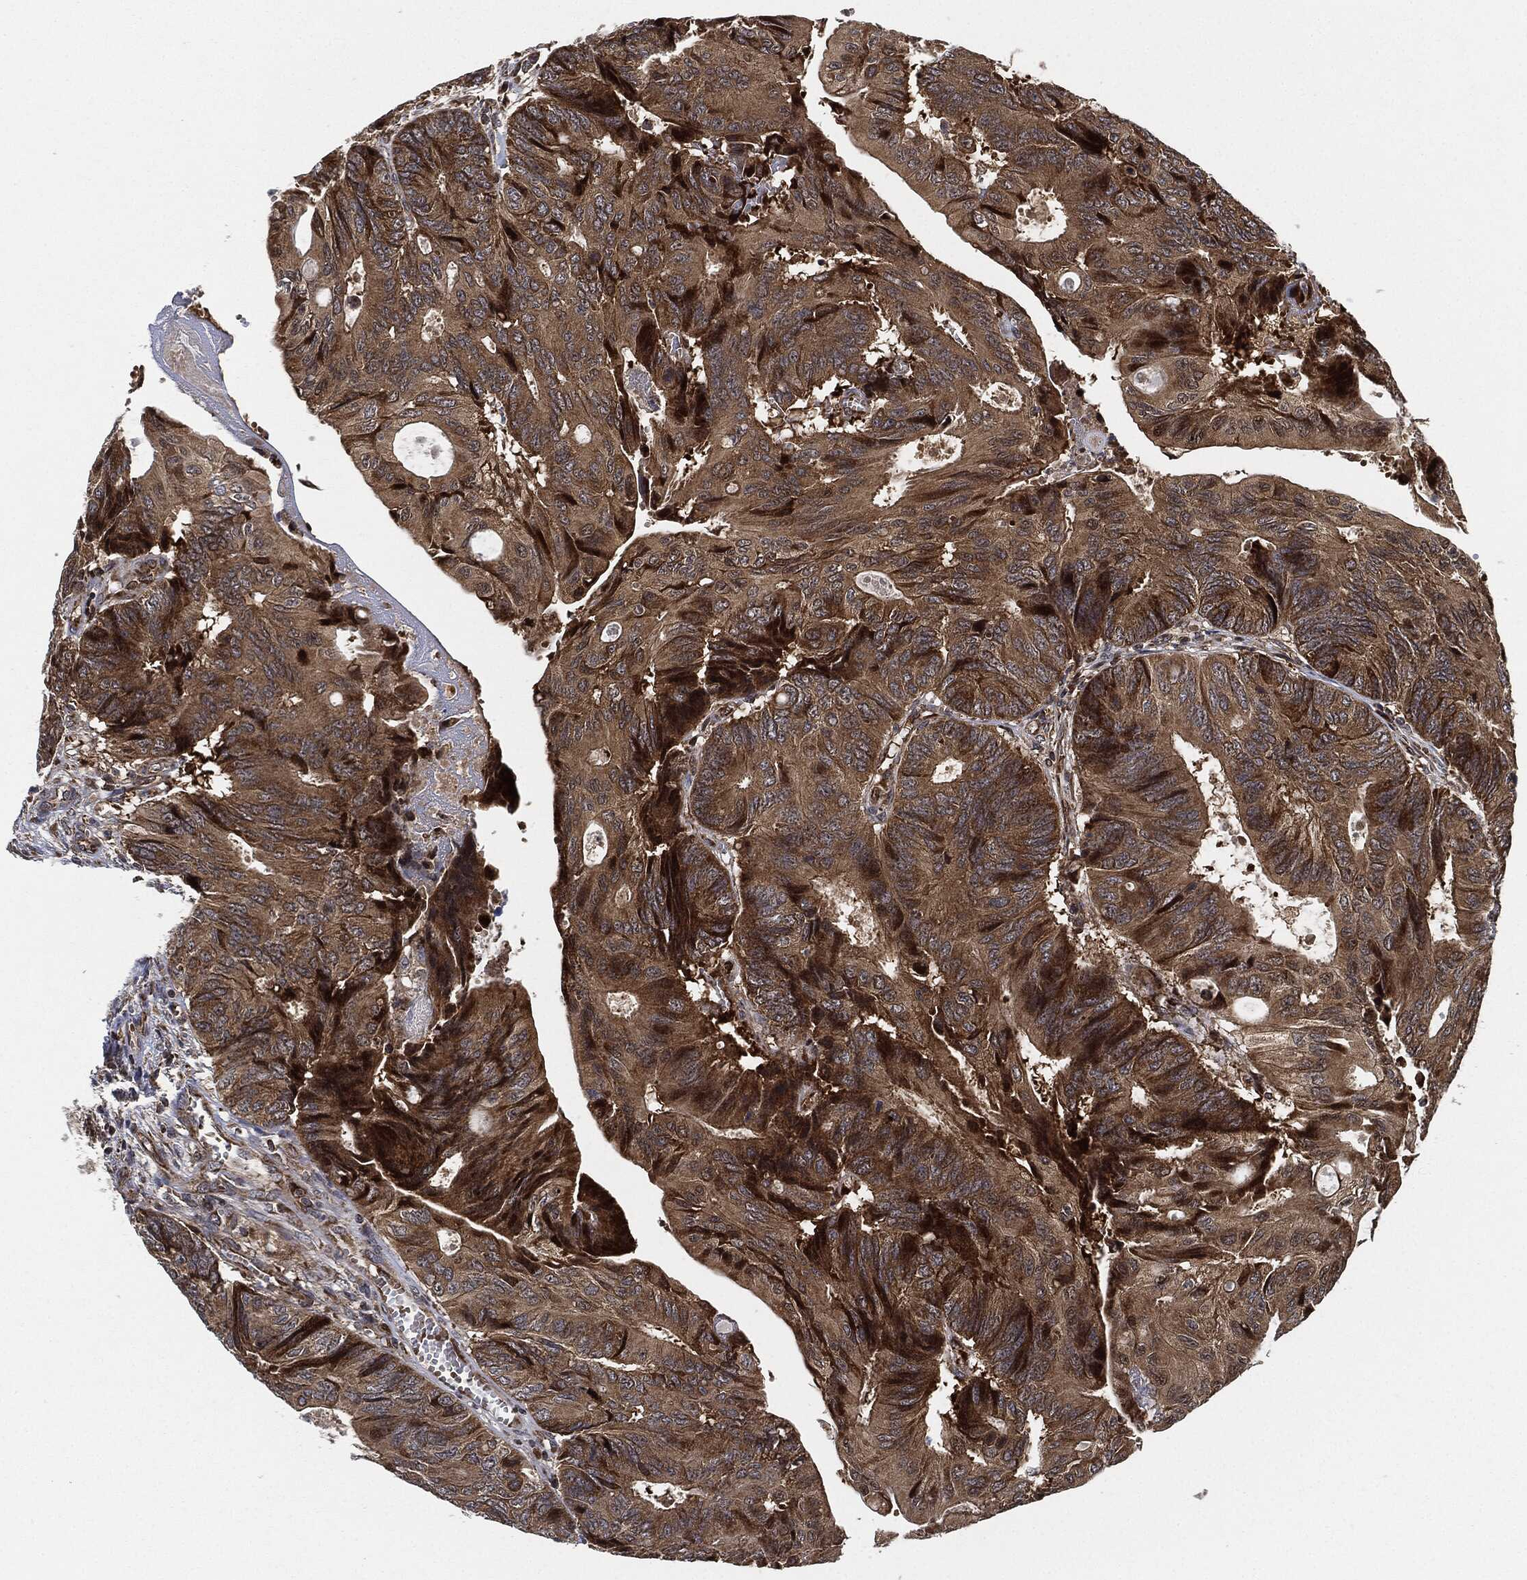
{"staining": {"intensity": "moderate", "quantity": ">75%", "location": "cytoplasmic/membranous"}, "tissue": "colorectal cancer", "cell_type": "Tumor cells", "image_type": "cancer", "snomed": [{"axis": "morphology", "description": "Normal tissue, NOS"}, {"axis": "morphology", "description": "Adenocarcinoma, NOS"}, {"axis": "topography", "description": "Colon"}], "caption": "Immunohistochemical staining of human colorectal cancer demonstrates moderate cytoplasmic/membranous protein expression in about >75% of tumor cells.", "gene": "RNASEL", "patient": {"sex": "male", "age": 65}}